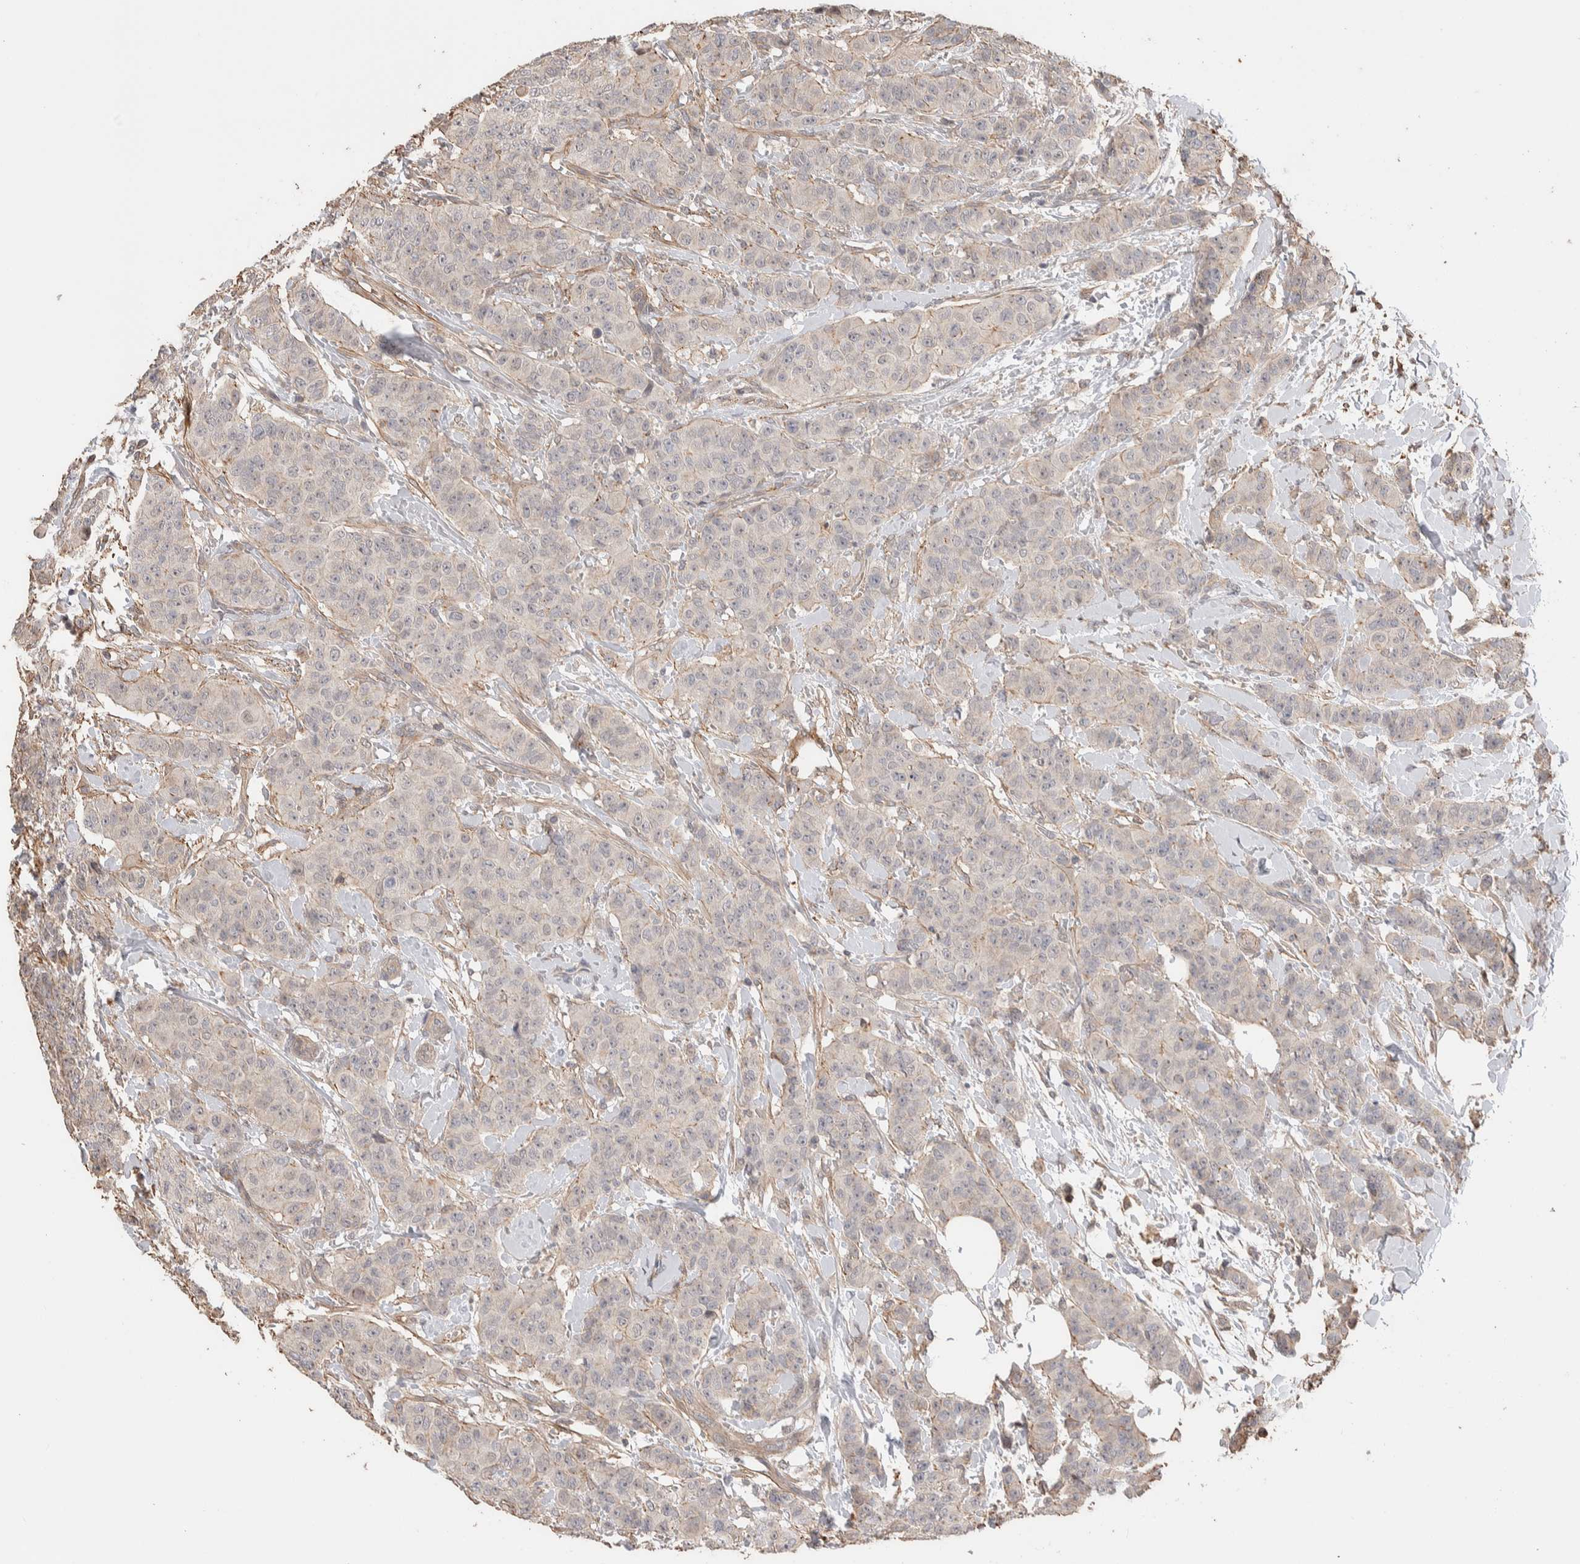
{"staining": {"intensity": "negative", "quantity": "none", "location": "none"}, "tissue": "breast cancer", "cell_type": "Tumor cells", "image_type": "cancer", "snomed": [{"axis": "morphology", "description": "Normal tissue, NOS"}, {"axis": "morphology", "description": "Duct carcinoma"}, {"axis": "topography", "description": "Breast"}], "caption": "Tumor cells are negative for brown protein staining in breast cancer.", "gene": "ZNF704", "patient": {"sex": "female", "age": 40}}